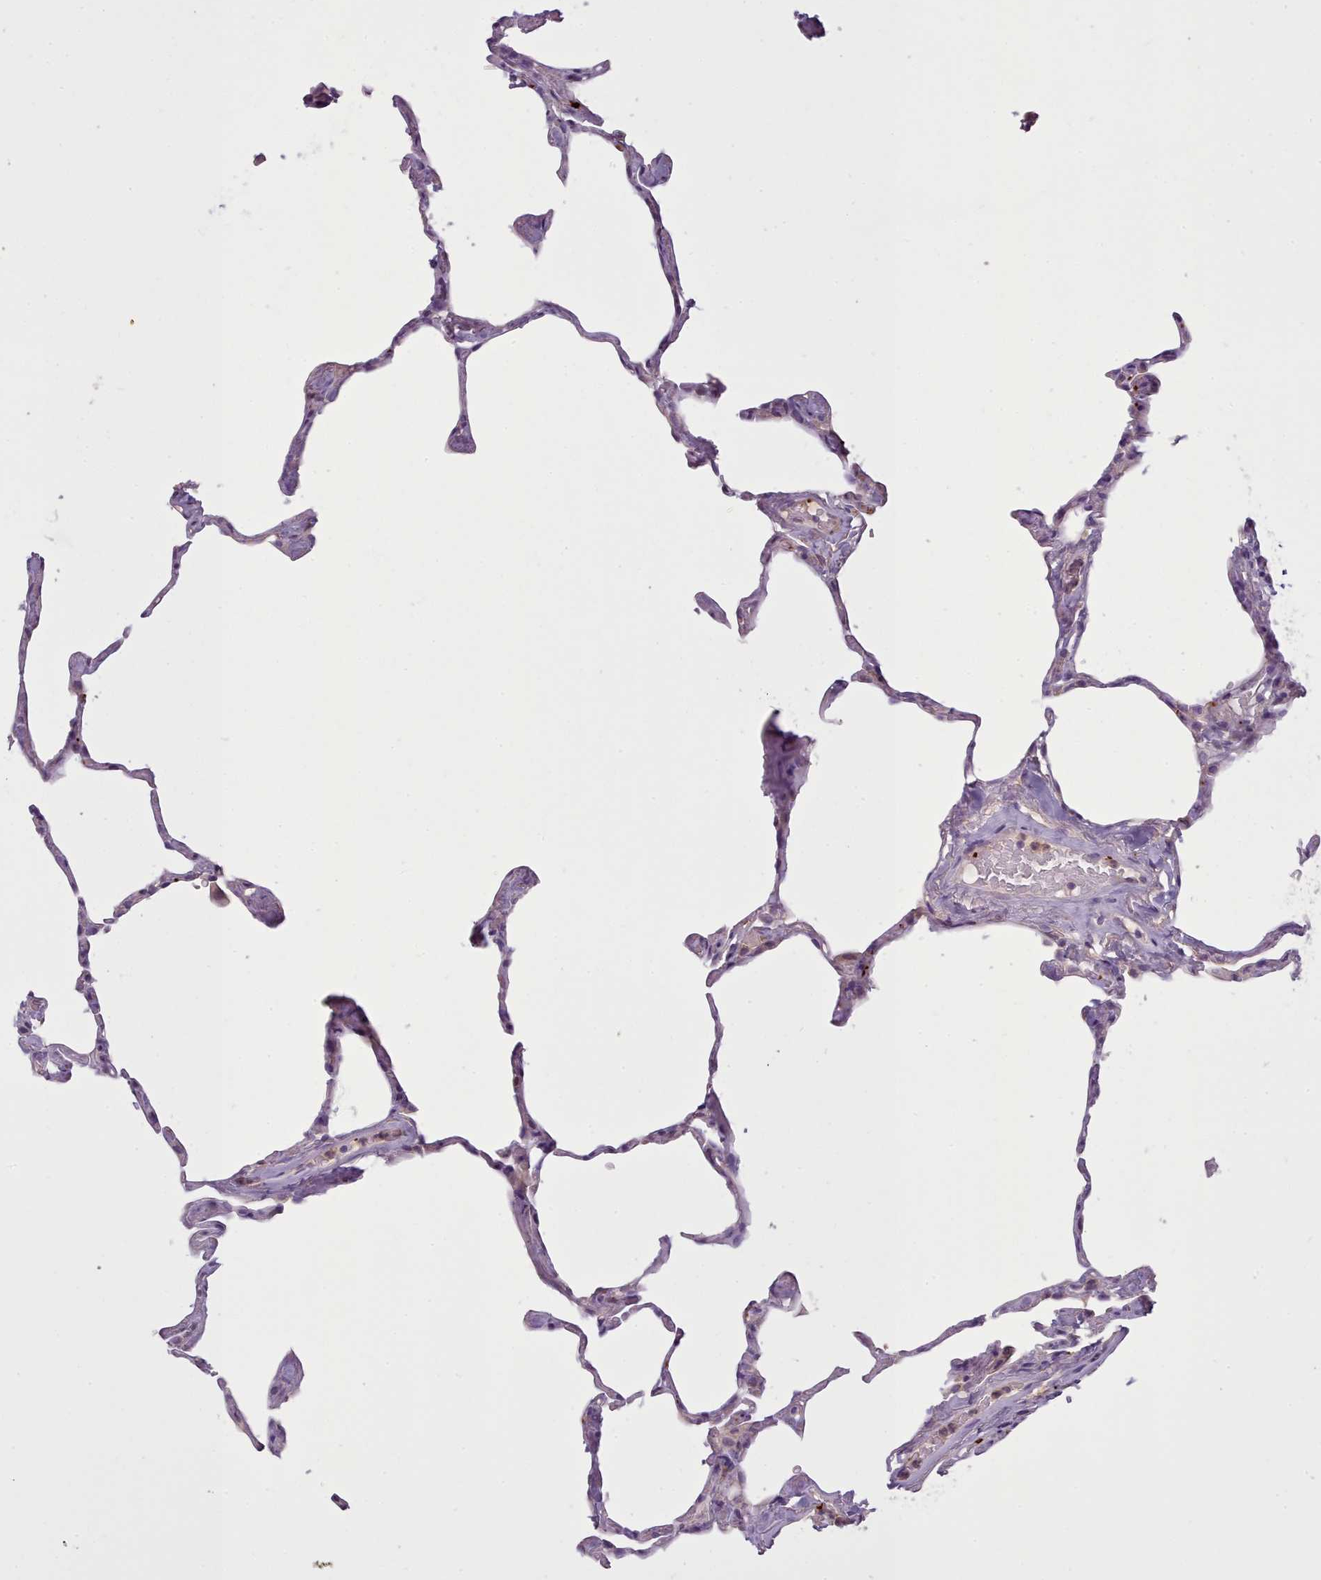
{"staining": {"intensity": "negative", "quantity": "none", "location": "none"}, "tissue": "lung", "cell_type": "Alveolar cells", "image_type": "normal", "snomed": [{"axis": "morphology", "description": "Normal tissue, NOS"}, {"axis": "topography", "description": "Lung"}], "caption": "Photomicrograph shows no significant protein positivity in alveolar cells of benign lung. (IHC, brightfield microscopy, high magnification).", "gene": "NDST2", "patient": {"sex": "male", "age": 65}}